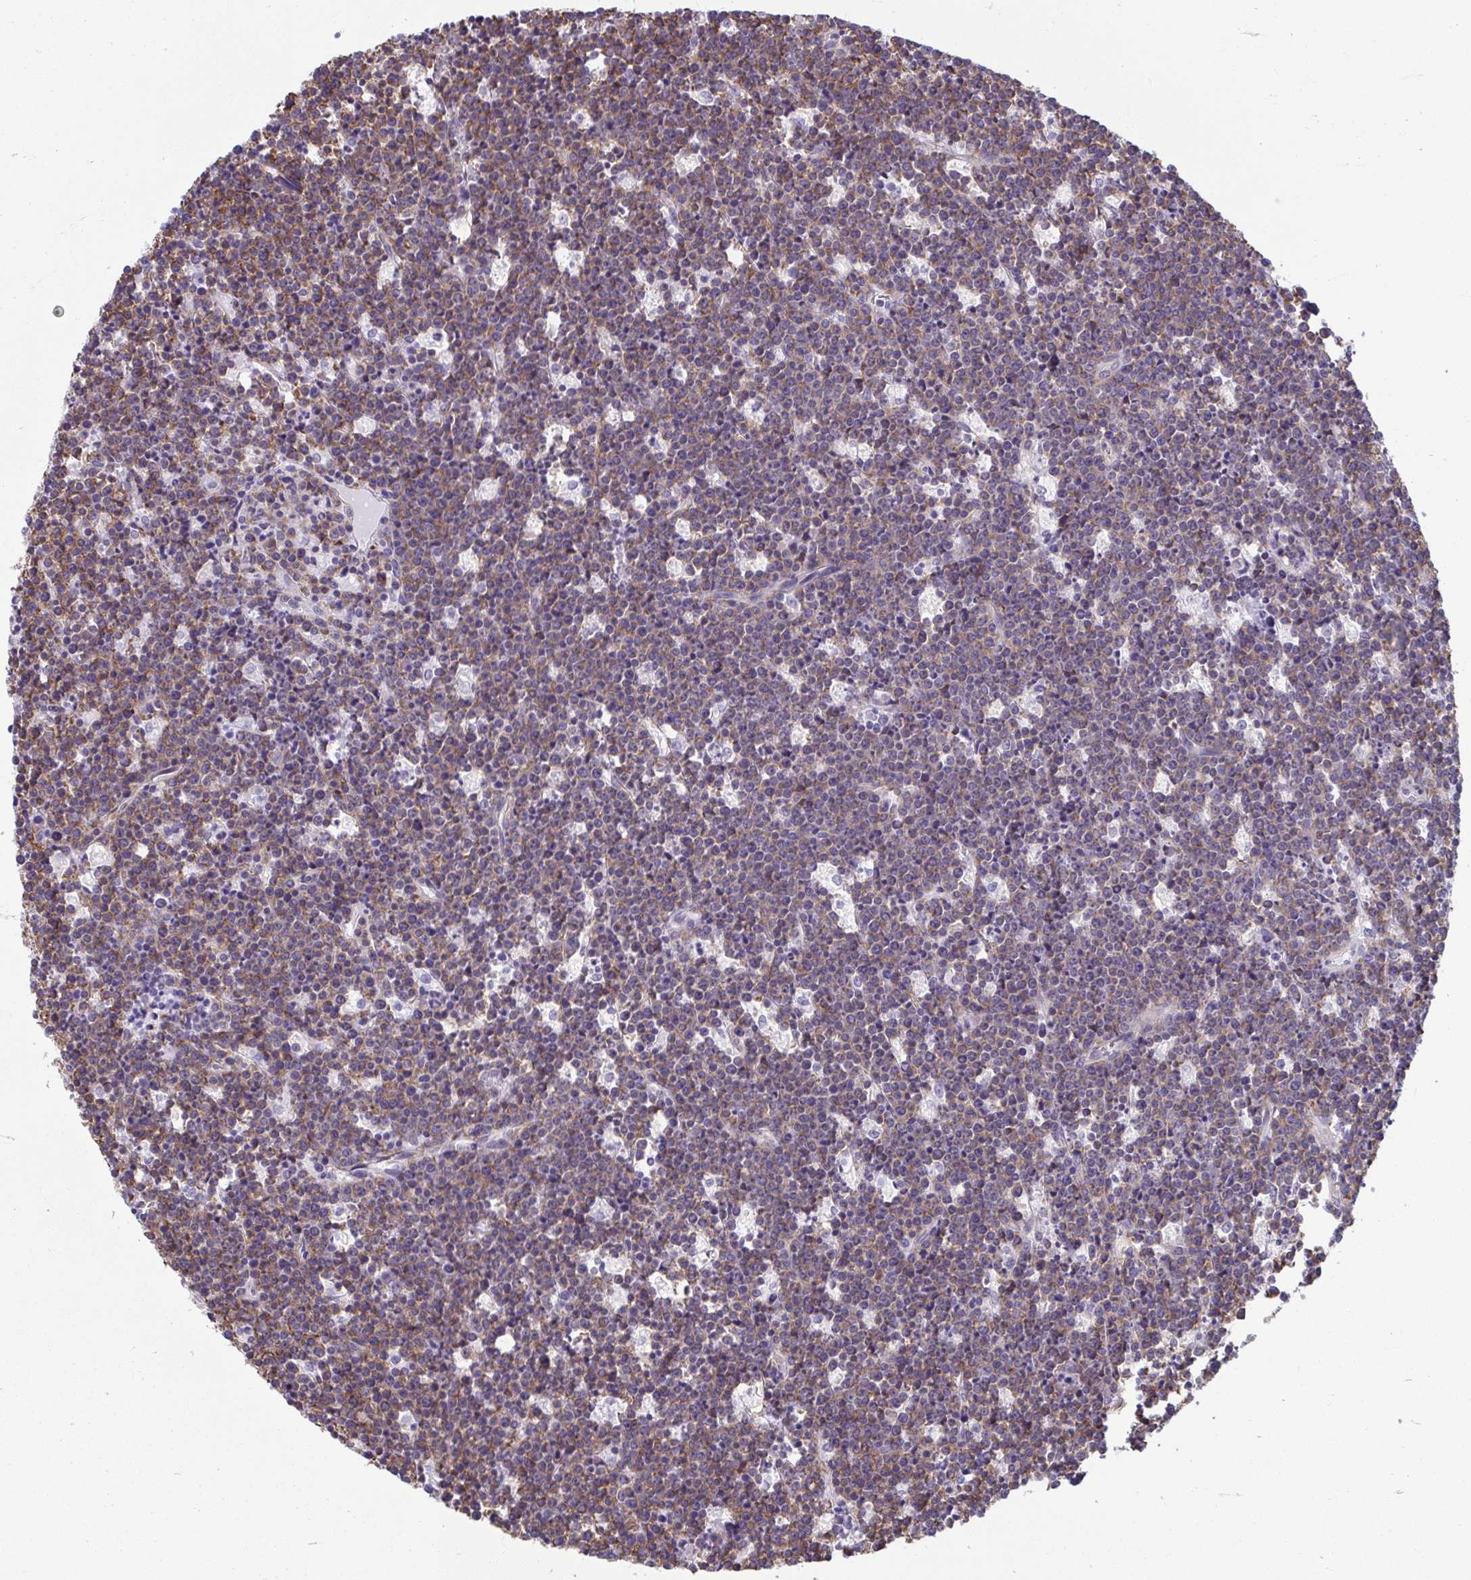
{"staining": {"intensity": "weak", "quantity": "<25%", "location": "cytoplasmic/membranous"}, "tissue": "lymphoma", "cell_type": "Tumor cells", "image_type": "cancer", "snomed": [{"axis": "morphology", "description": "Malignant lymphoma, non-Hodgkin's type, High grade"}, {"axis": "topography", "description": "Ovary"}], "caption": "Immunohistochemistry (IHC) micrograph of high-grade malignant lymphoma, non-Hodgkin's type stained for a protein (brown), which displays no staining in tumor cells.", "gene": "TMEM108", "patient": {"sex": "female", "age": 56}}